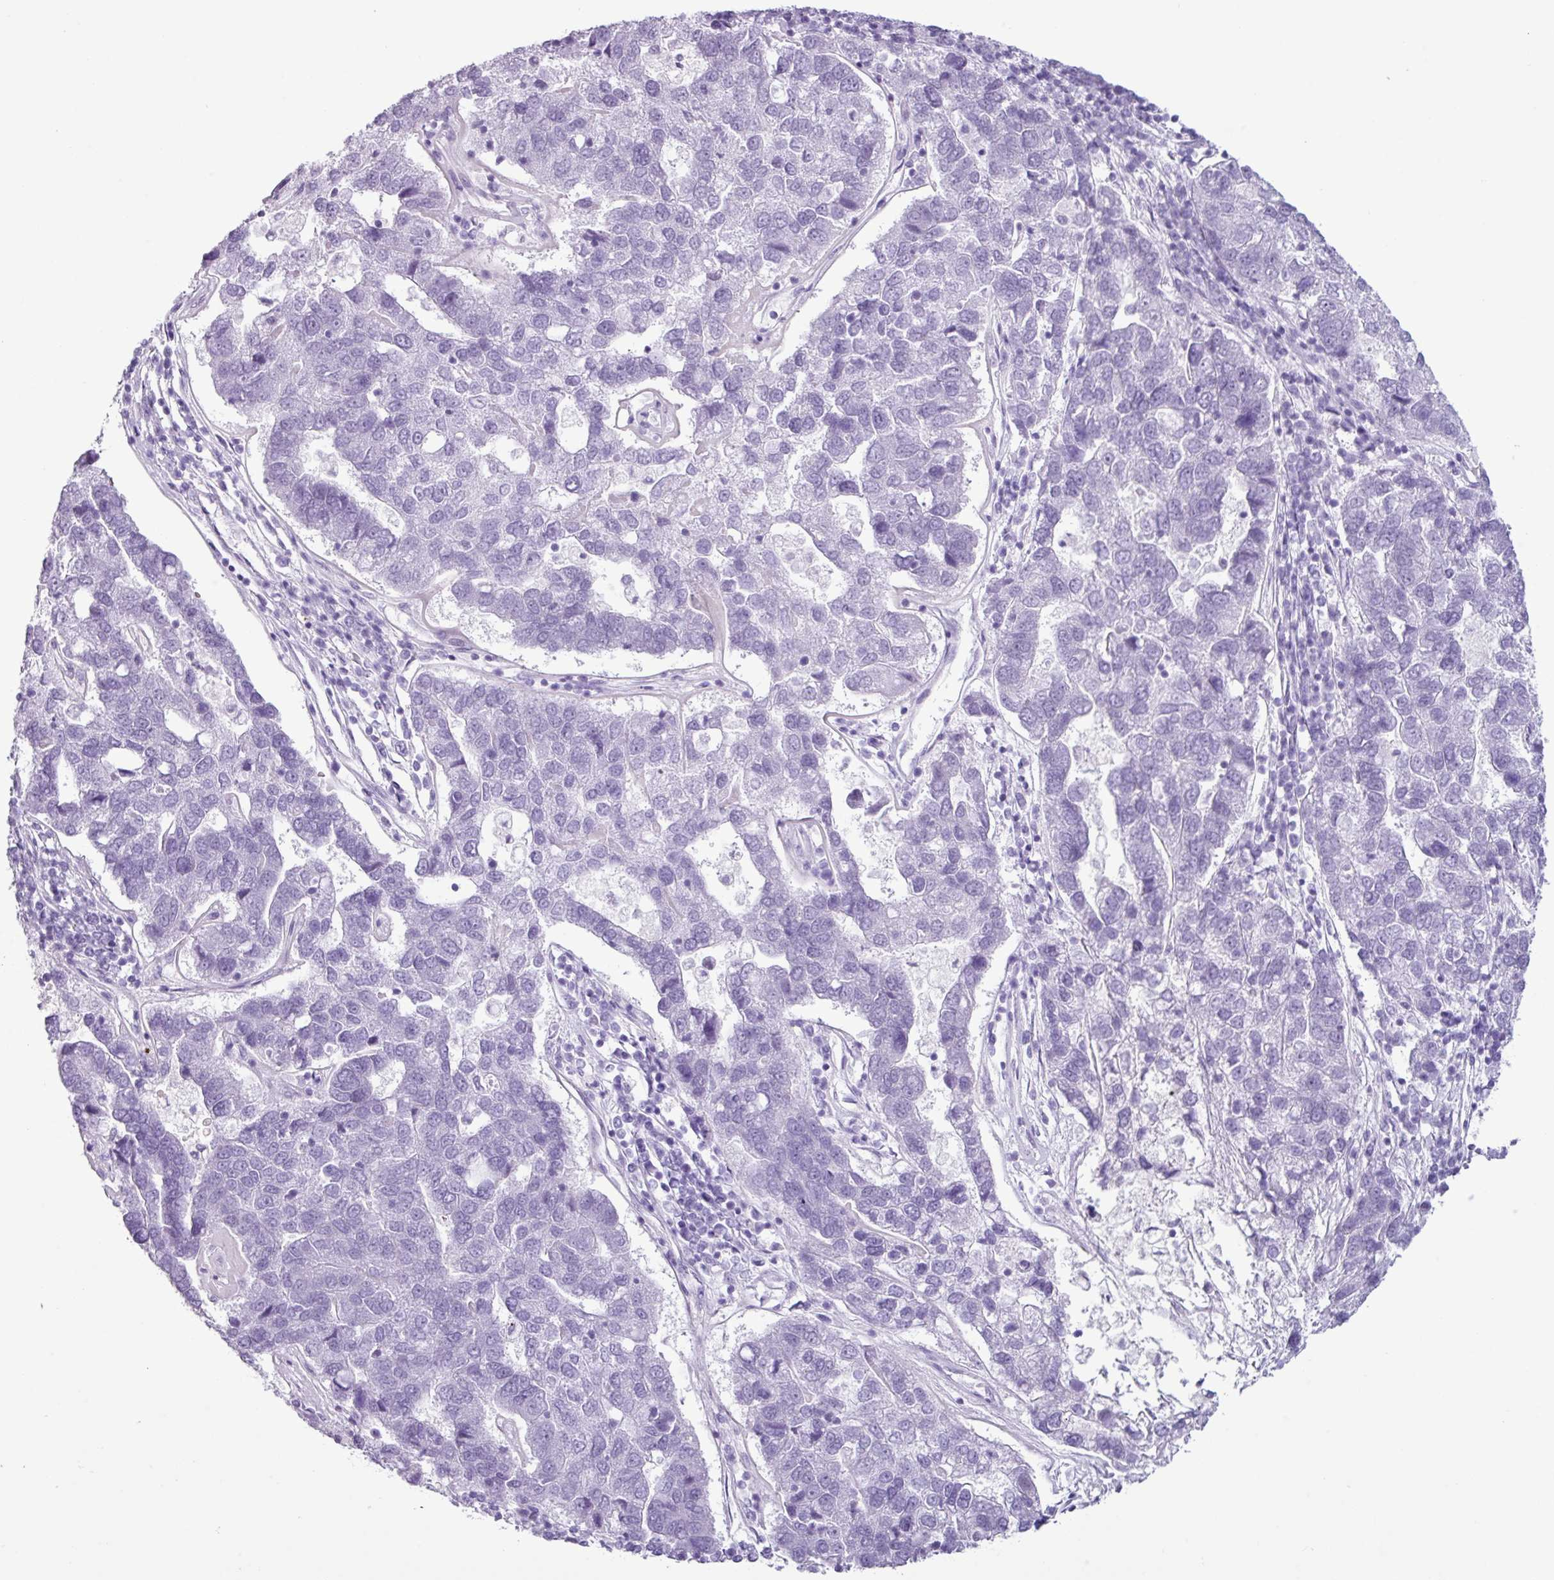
{"staining": {"intensity": "negative", "quantity": "none", "location": "none"}, "tissue": "pancreatic cancer", "cell_type": "Tumor cells", "image_type": "cancer", "snomed": [{"axis": "morphology", "description": "Adenocarcinoma, NOS"}, {"axis": "topography", "description": "Pancreas"}], "caption": "Adenocarcinoma (pancreatic) stained for a protein using immunohistochemistry (IHC) demonstrates no staining tumor cells.", "gene": "SCT", "patient": {"sex": "female", "age": 61}}